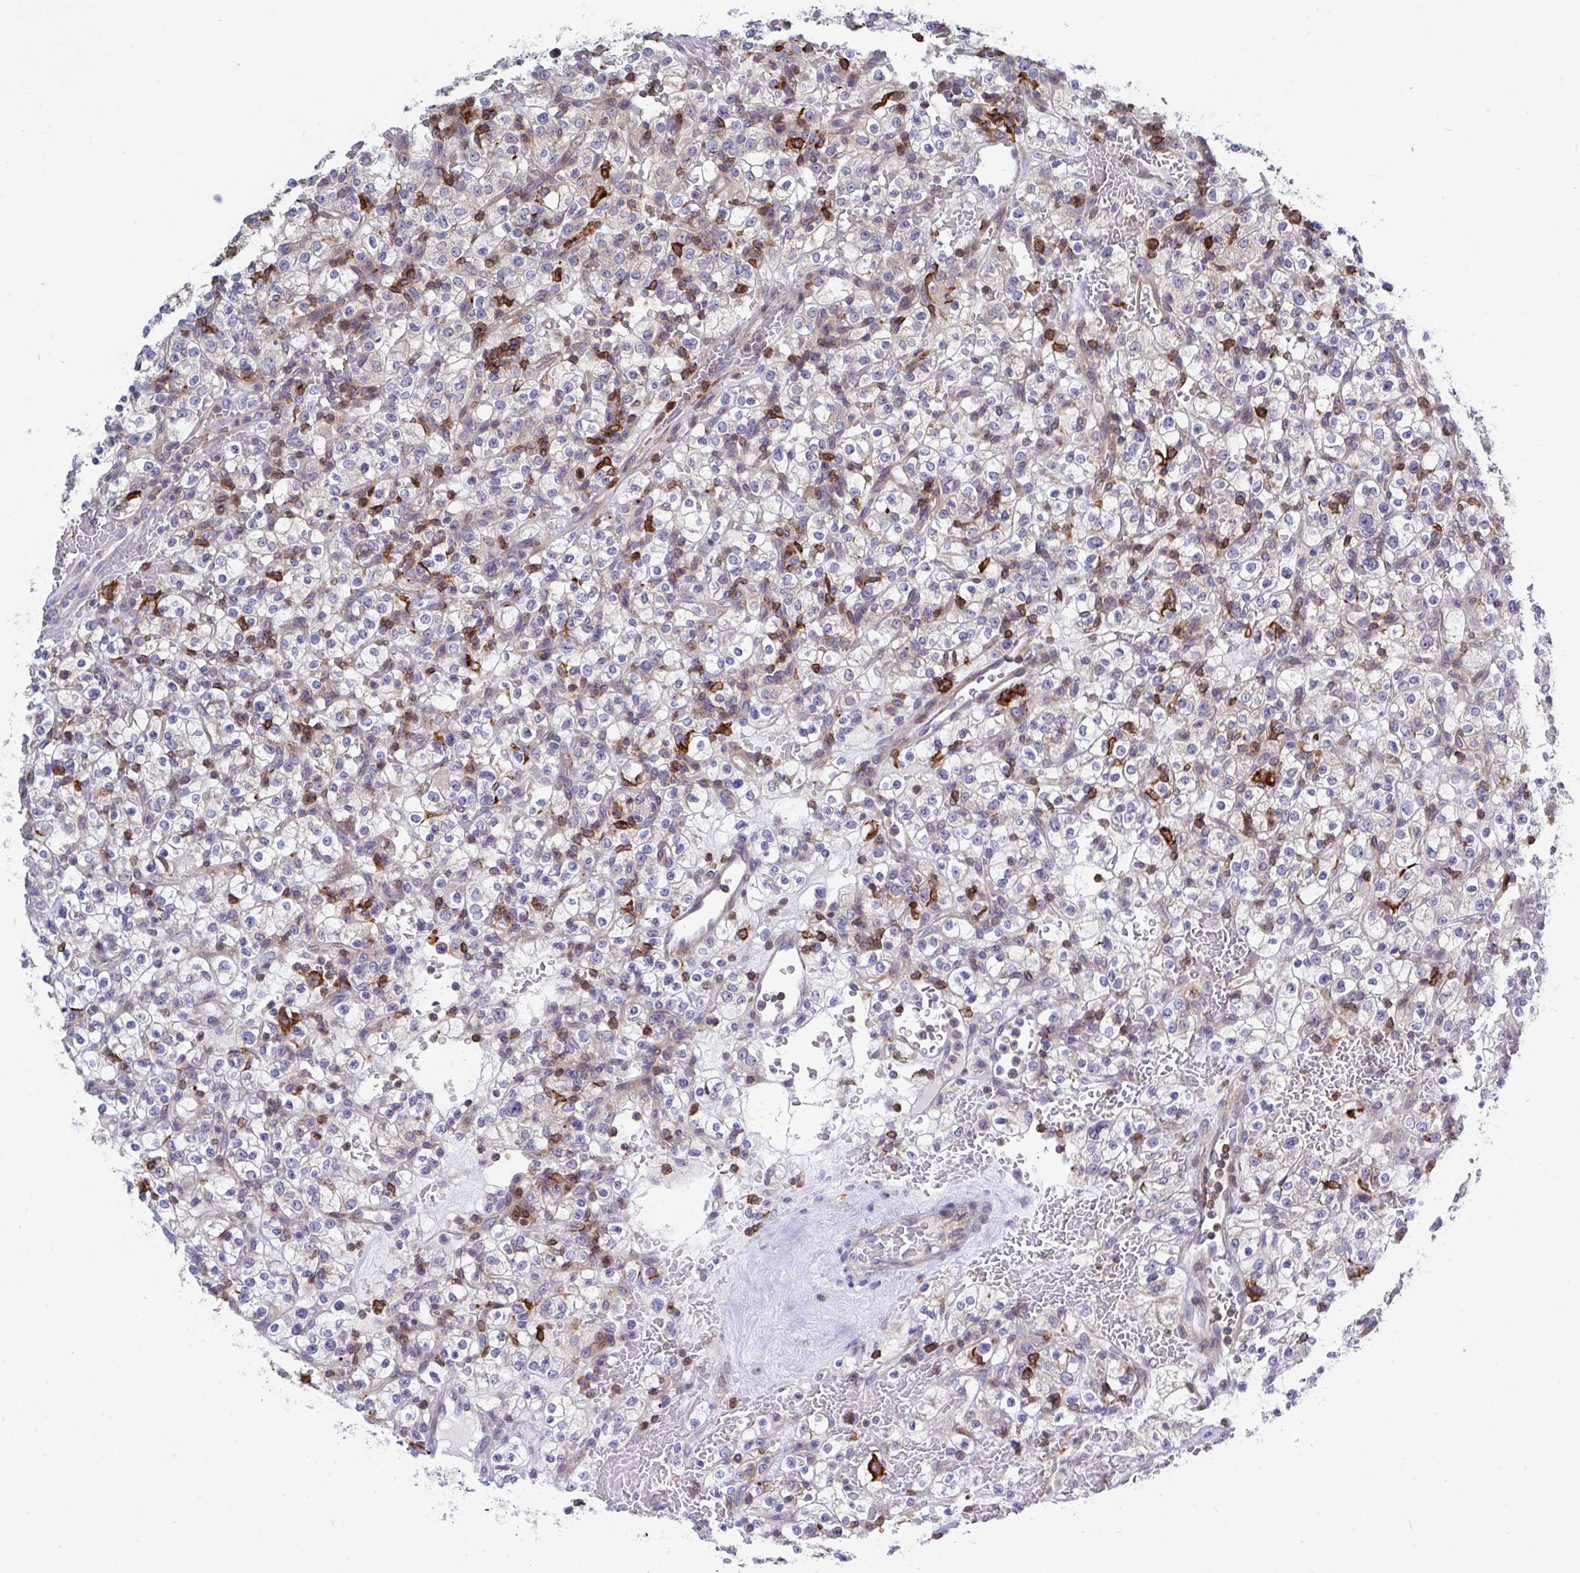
{"staining": {"intensity": "weak", "quantity": "25%-75%", "location": "cytoplasmic/membranous"}, "tissue": "renal cancer", "cell_type": "Tumor cells", "image_type": "cancer", "snomed": [{"axis": "morphology", "description": "Normal tissue, NOS"}, {"axis": "morphology", "description": "Adenocarcinoma, NOS"}, {"axis": "topography", "description": "Kidney"}], "caption": "Tumor cells demonstrate weak cytoplasmic/membranous positivity in approximately 25%-75% of cells in adenocarcinoma (renal). (brown staining indicates protein expression, while blue staining denotes nuclei).", "gene": "FRMD3", "patient": {"sex": "female", "age": 72}}